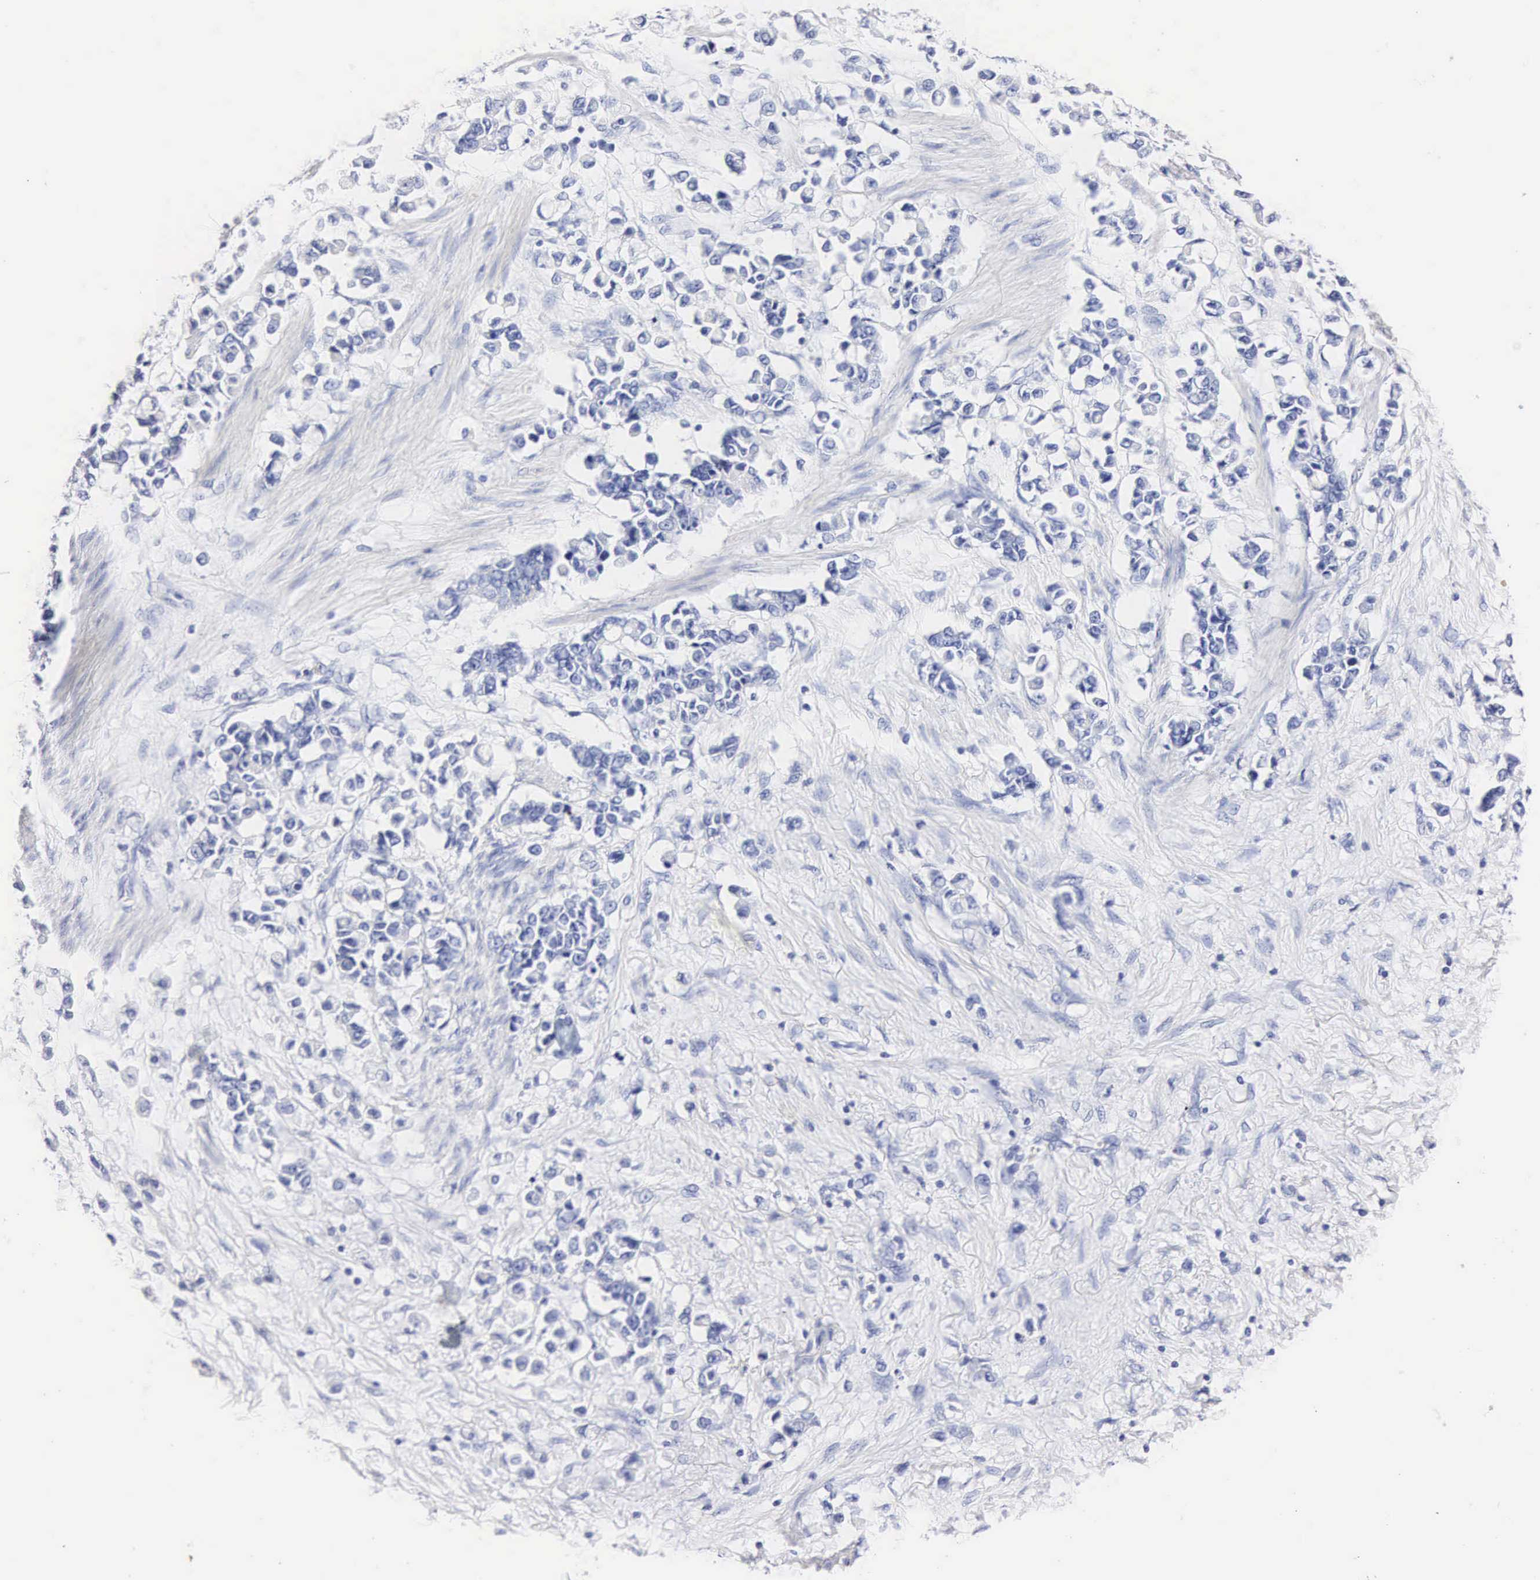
{"staining": {"intensity": "negative", "quantity": "none", "location": "none"}, "tissue": "stomach cancer", "cell_type": "Tumor cells", "image_type": "cancer", "snomed": [{"axis": "morphology", "description": "Adenocarcinoma, NOS"}, {"axis": "topography", "description": "Stomach"}], "caption": "DAB immunohistochemical staining of adenocarcinoma (stomach) reveals no significant positivity in tumor cells.", "gene": "ENO2", "patient": {"sex": "male", "age": 78}}